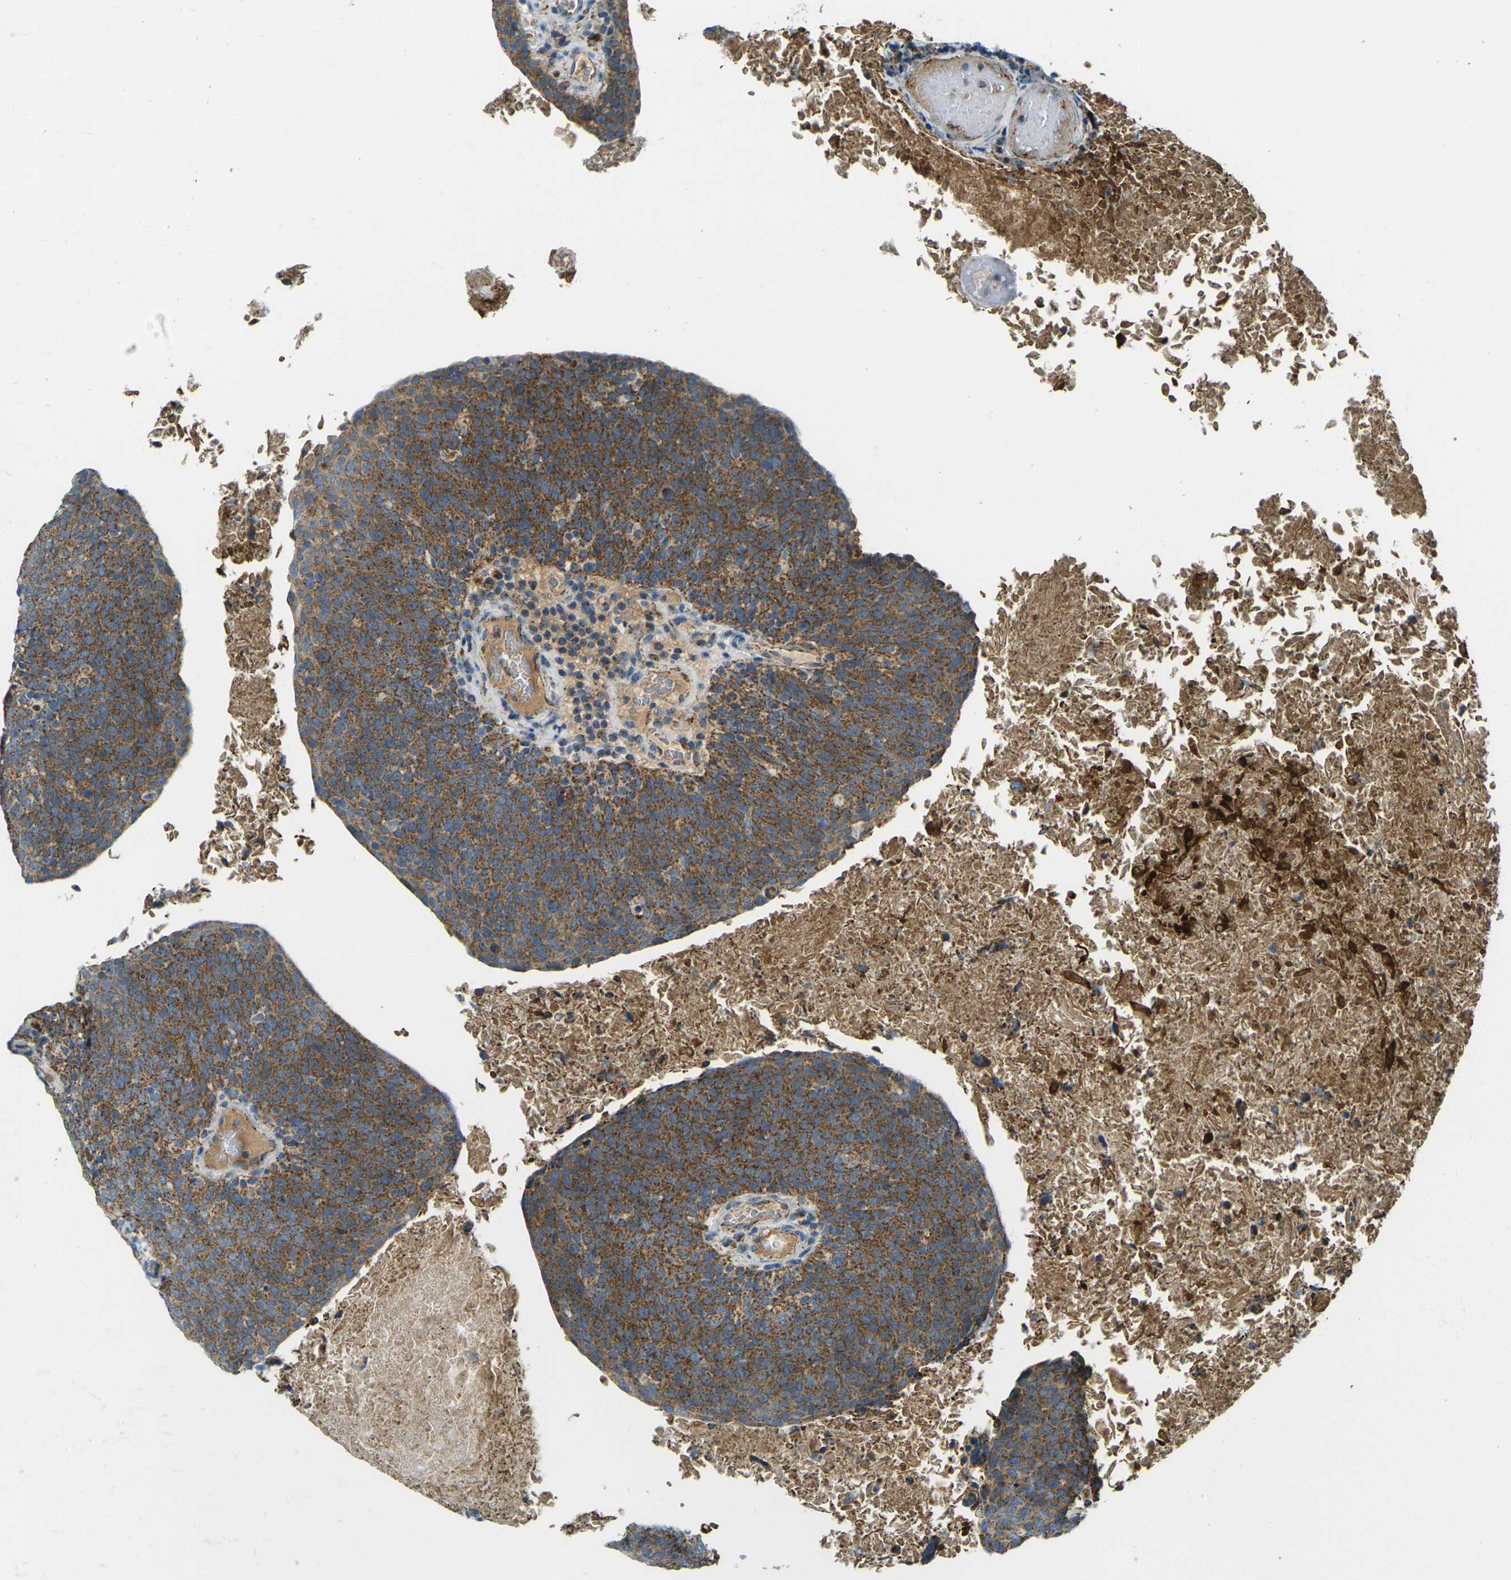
{"staining": {"intensity": "moderate", "quantity": ">75%", "location": "cytoplasmic/membranous"}, "tissue": "head and neck cancer", "cell_type": "Tumor cells", "image_type": "cancer", "snomed": [{"axis": "morphology", "description": "Squamous cell carcinoma, NOS"}, {"axis": "morphology", "description": "Squamous cell carcinoma, metastatic, NOS"}, {"axis": "topography", "description": "Lymph node"}, {"axis": "topography", "description": "Head-Neck"}], "caption": "The image shows a brown stain indicating the presence of a protein in the cytoplasmic/membranous of tumor cells in head and neck cancer (squamous cell carcinoma). The staining is performed using DAB brown chromogen to label protein expression. The nuclei are counter-stained blue using hematoxylin.", "gene": "IGF1R", "patient": {"sex": "male", "age": 62}}